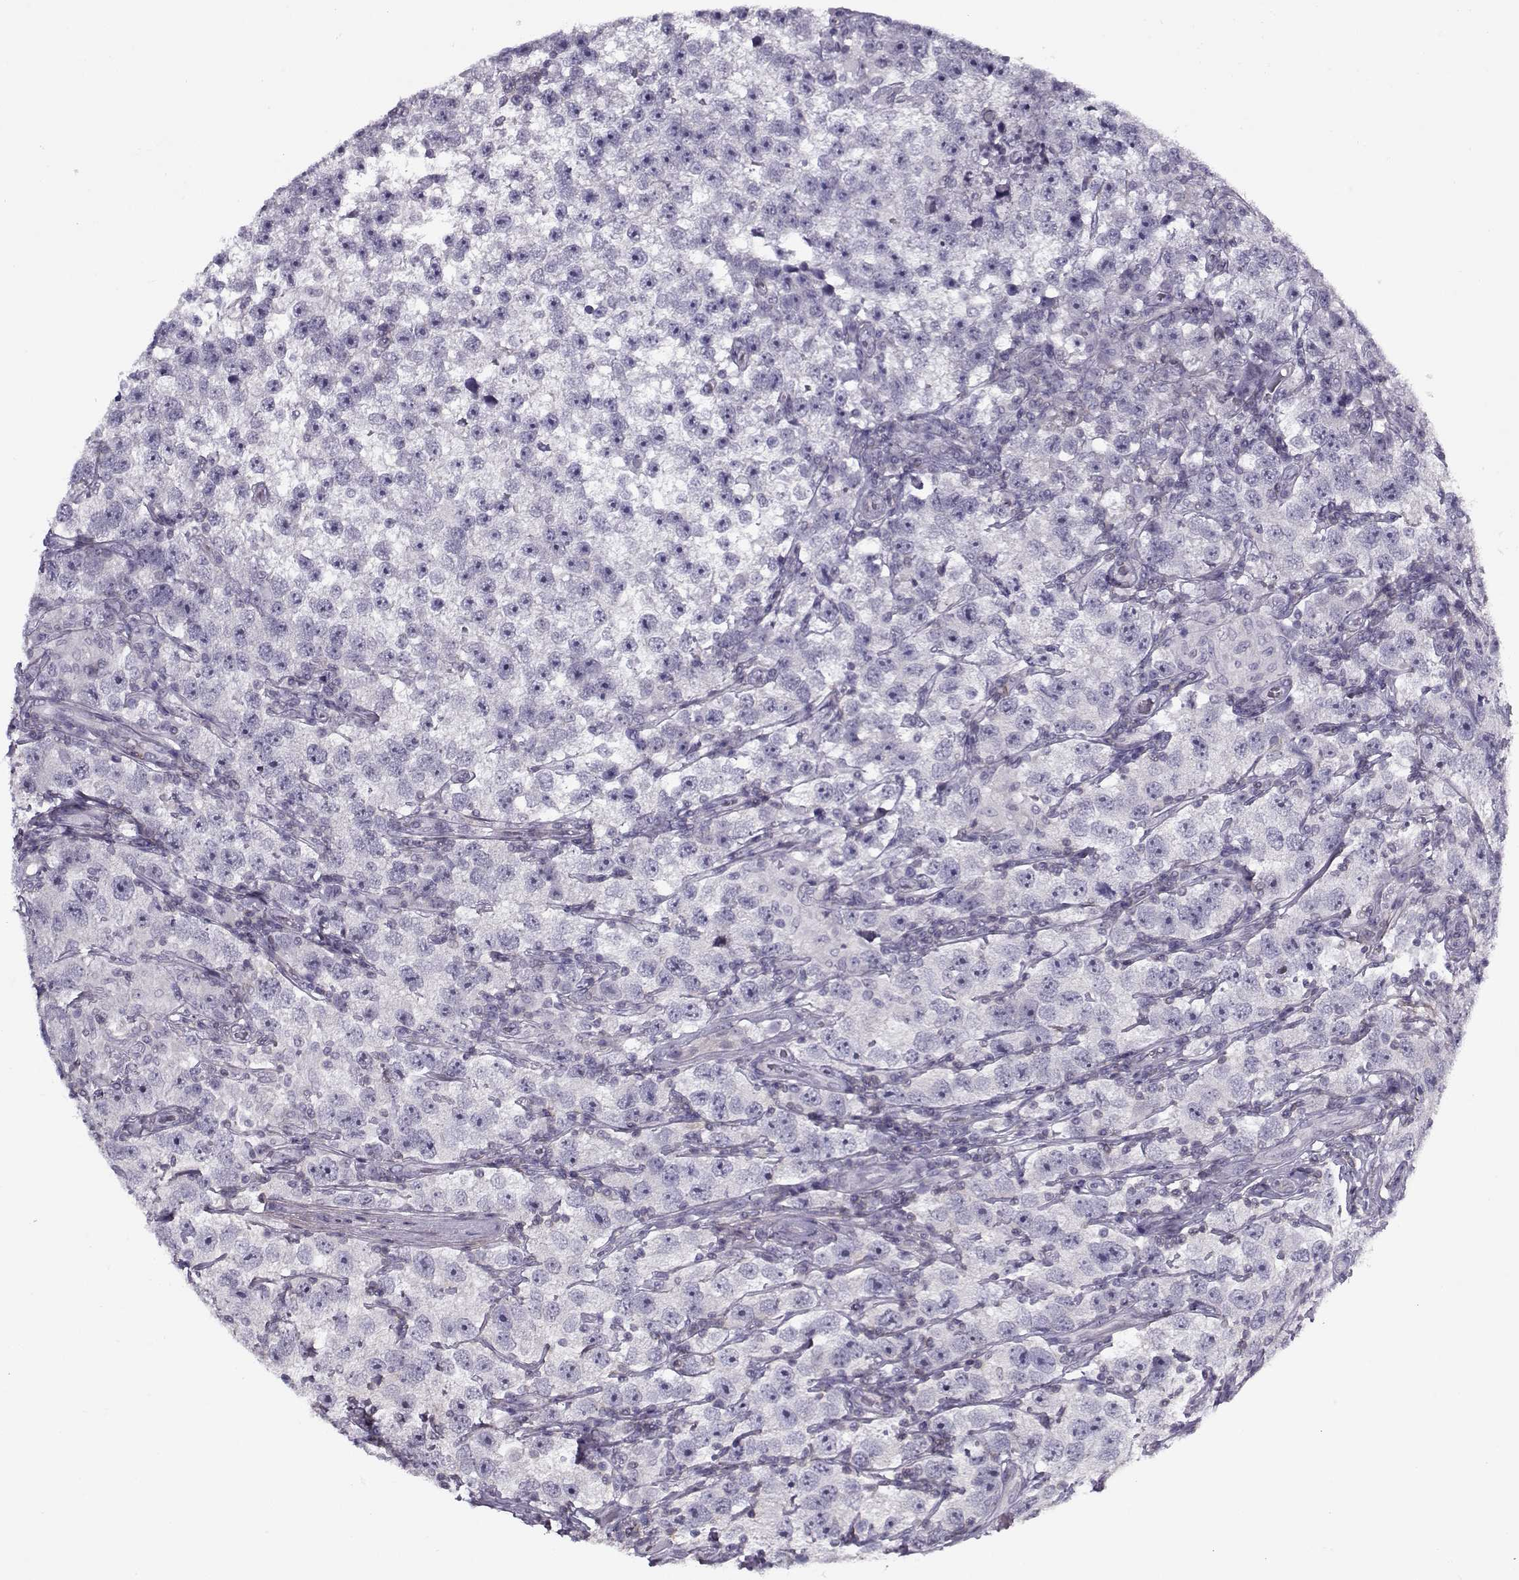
{"staining": {"intensity": "negative", "quantity": "none", "location": "none"}, "tissue": "testis cancer", "cell_type": "Tumor cells", "image_type": "cancer", "snomed": [{"axis": "morphology", "description": "Seminoma, NOS"}, {"axis": "topography", "description": "Testis"}], "caption": "The histopathology image shows no significant positivity in tumor cells of seminoma (testis). Brightfield microscopy of IHC stained with DAB (brown) and hematoxylin (blue), captured at high magnification.", "gene": "PP2D1", "patient": {"sex": "male", "age": 26}}